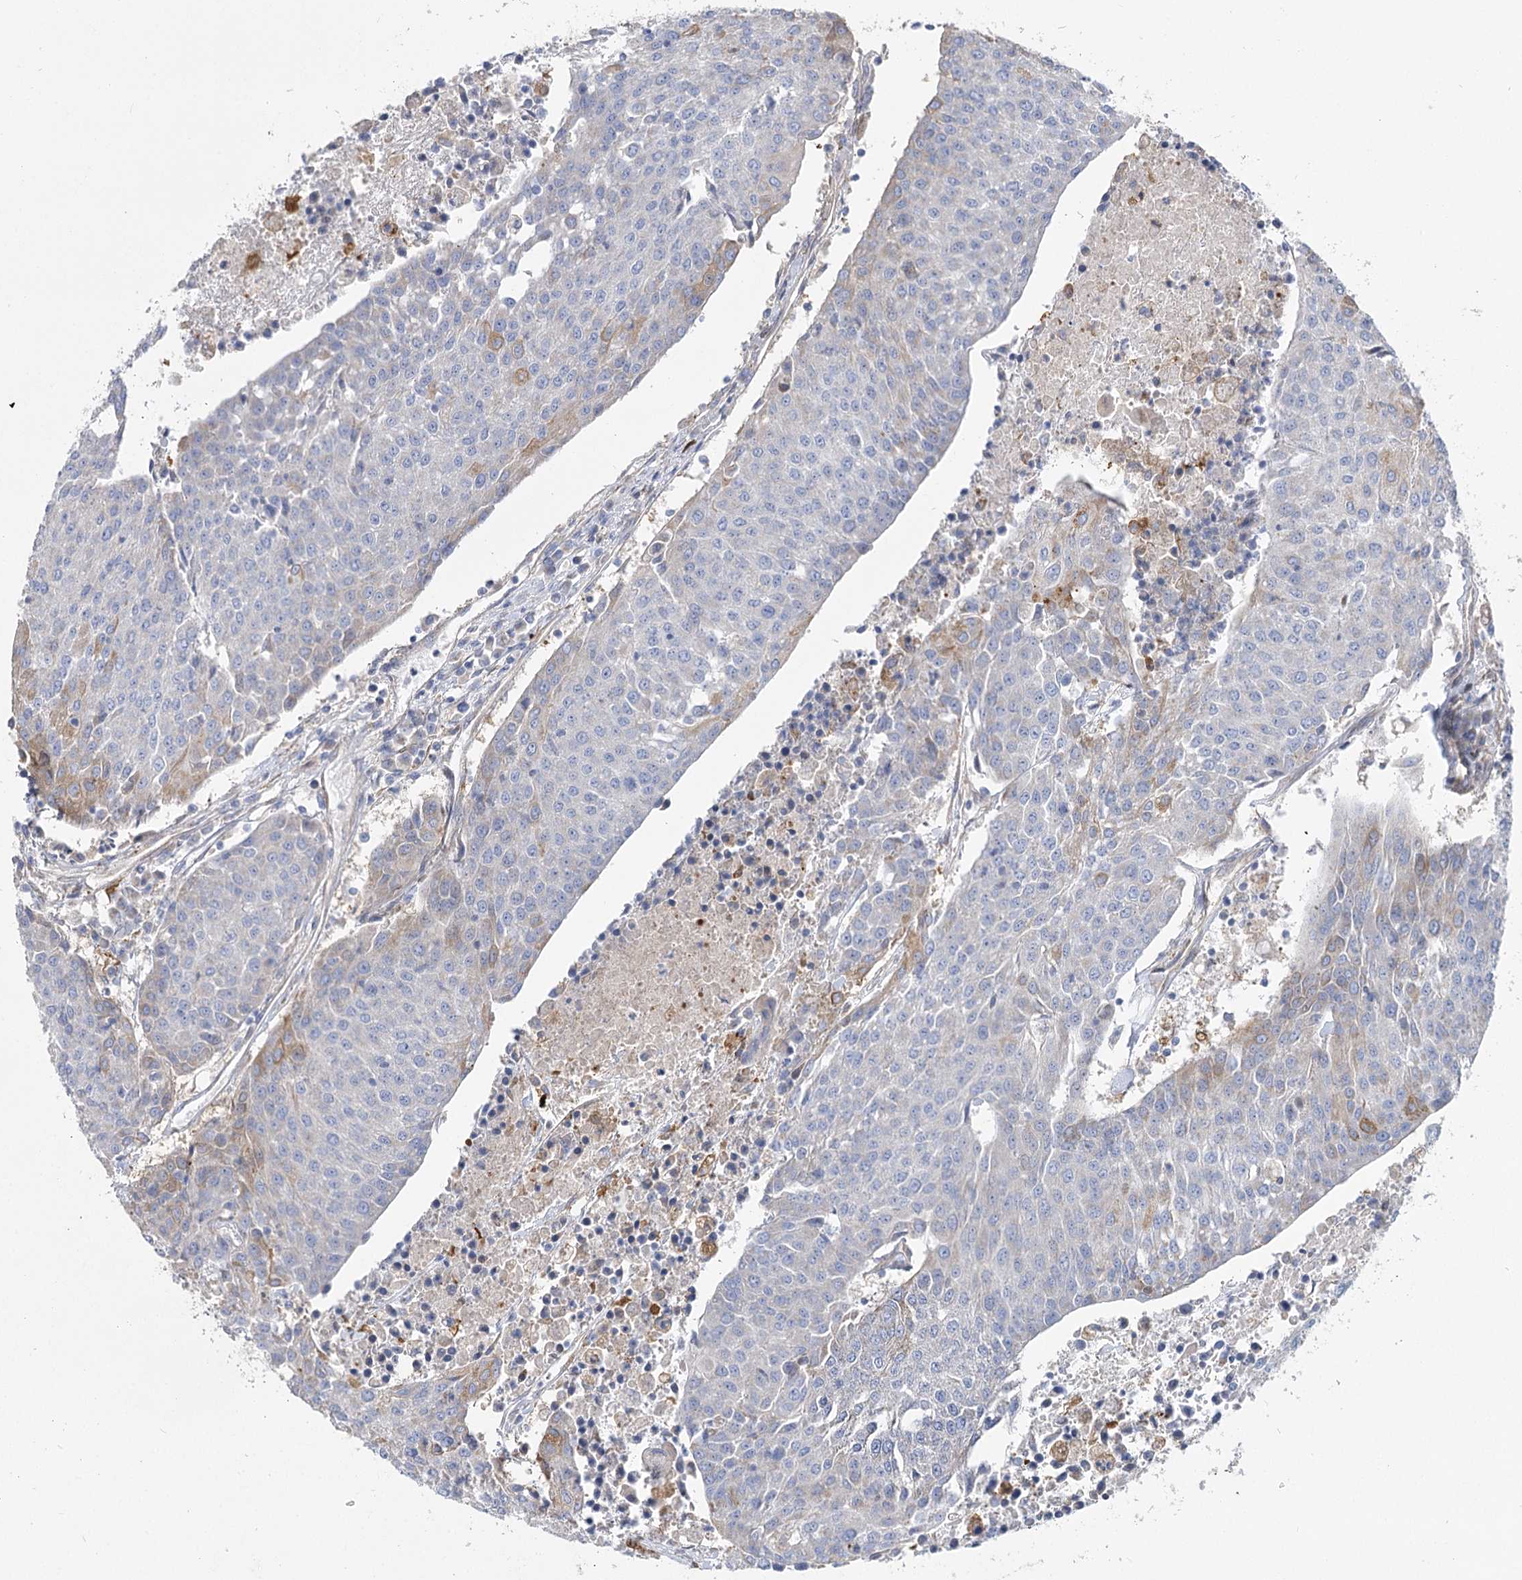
{"staining": {"intensity": "negative", "quantity": "none", "location": "none"}, "tissue": "urothelial cancer", "cell_type": "Tumor cells", "image_type": "cancer", "snomed": [{"axis": "morphology", "description": "Urothelial carcinoma, High grade"}, {"axis": "topography", "description": "Urinary bladder"}], "caption": "Photomicrograph shows no protein positivity in tumor cells of urothelial carcinoma (high-grade) tissue.", "gene": "RMDN2", "patient": {"sex": "female", "age": 85}}